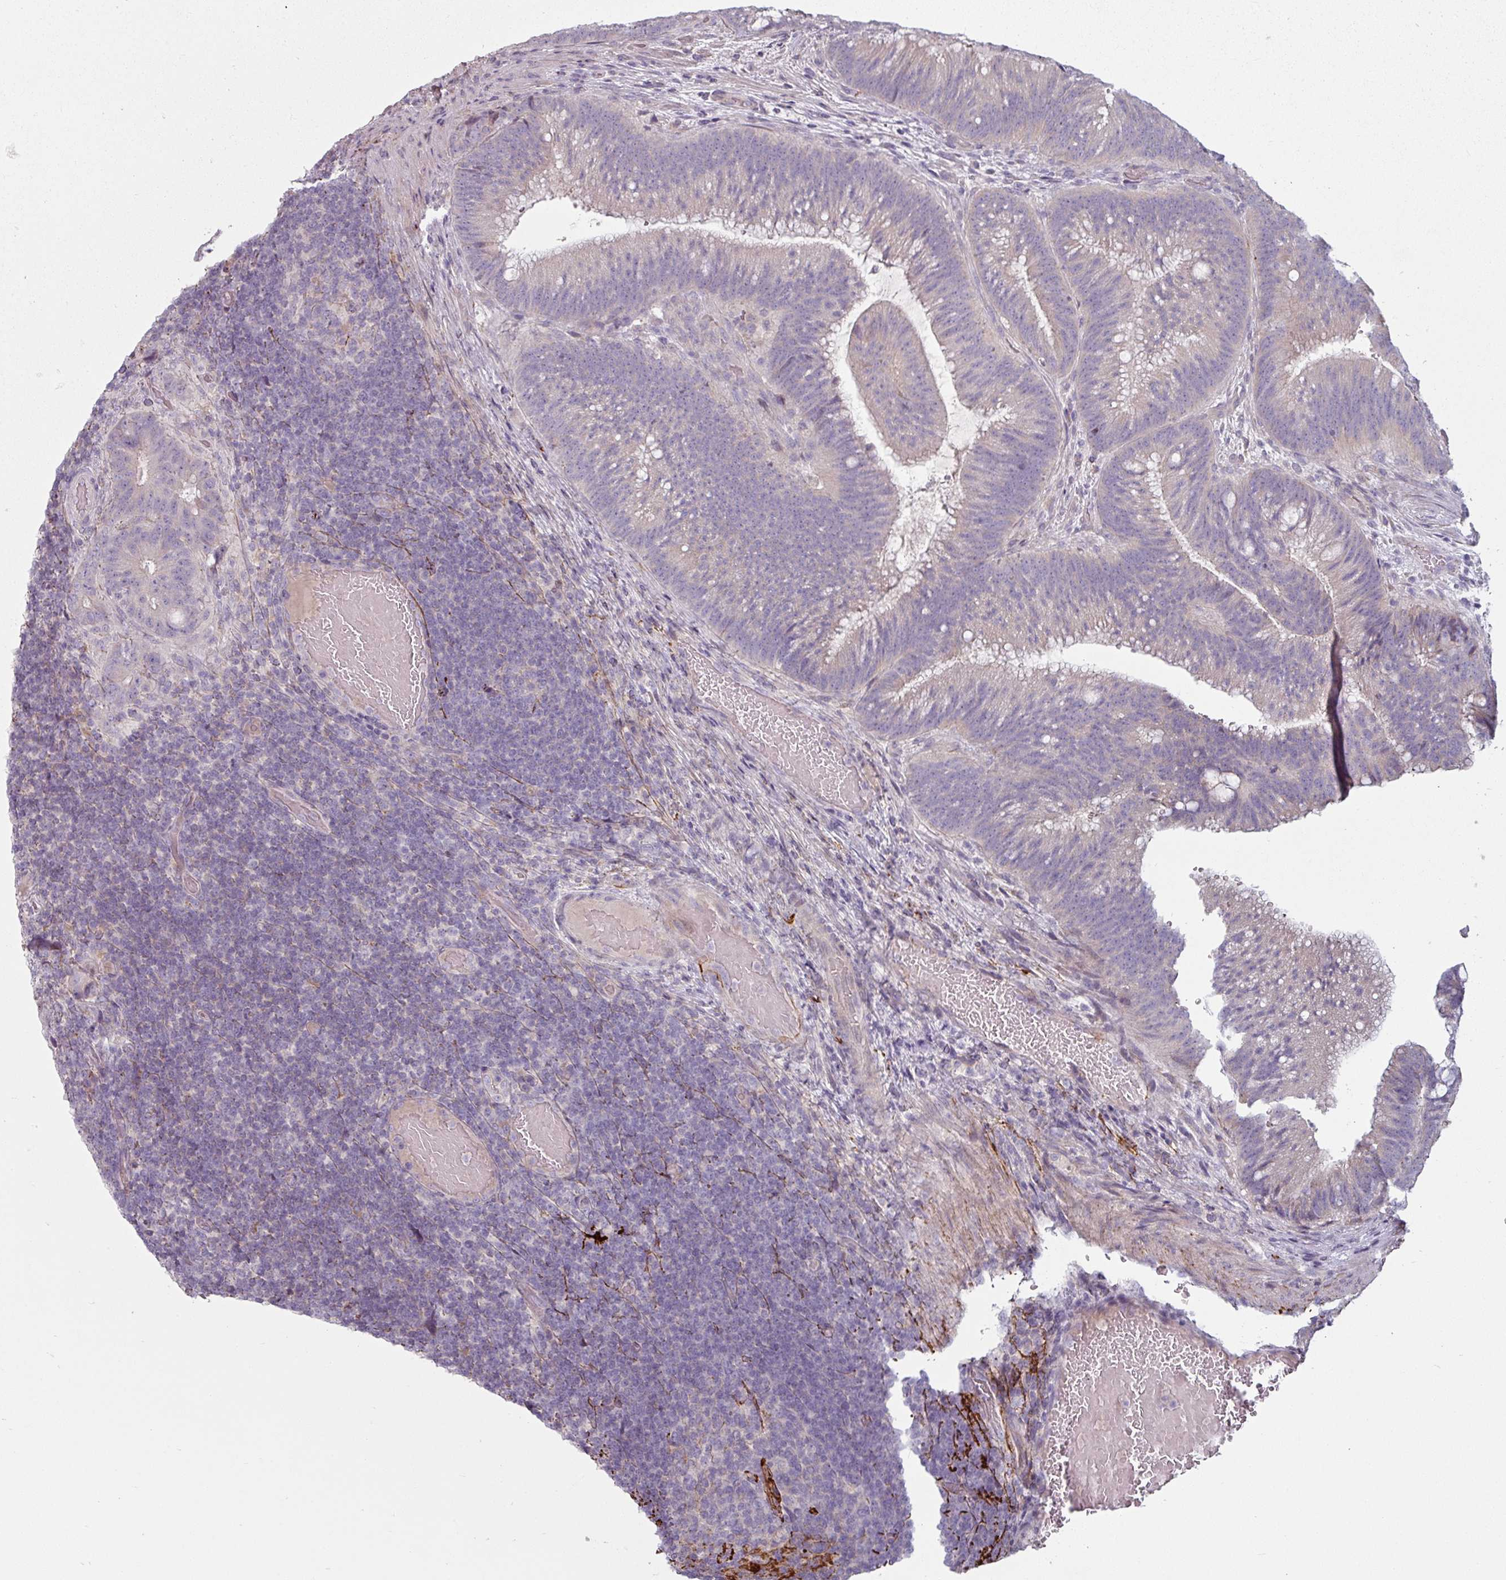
{"staining": {"intensity": "weak", "quantity": "25%-75%", "location": "cytoplasmic/membranous"}, "tissue": "colorectal cancer", "cell_type": "Tumor cells", "image_type": "cancer", "snomed": [{"axis": "morphology", "description": "Adenocarcinoma, NOS"}, {"axis": "topography", "description": "Colon"}], "caption": "Immunohistochemistry (DAB (3,3'-diaminobenzidine)) staining of colorectal cancer (adenocarcinoma) displays weak cytoplasmic/membranous protein positivity in about 25%-75% of tumor cells.", "gene": "MTMR14", "patient": {"sex": "female", "age": 43}}